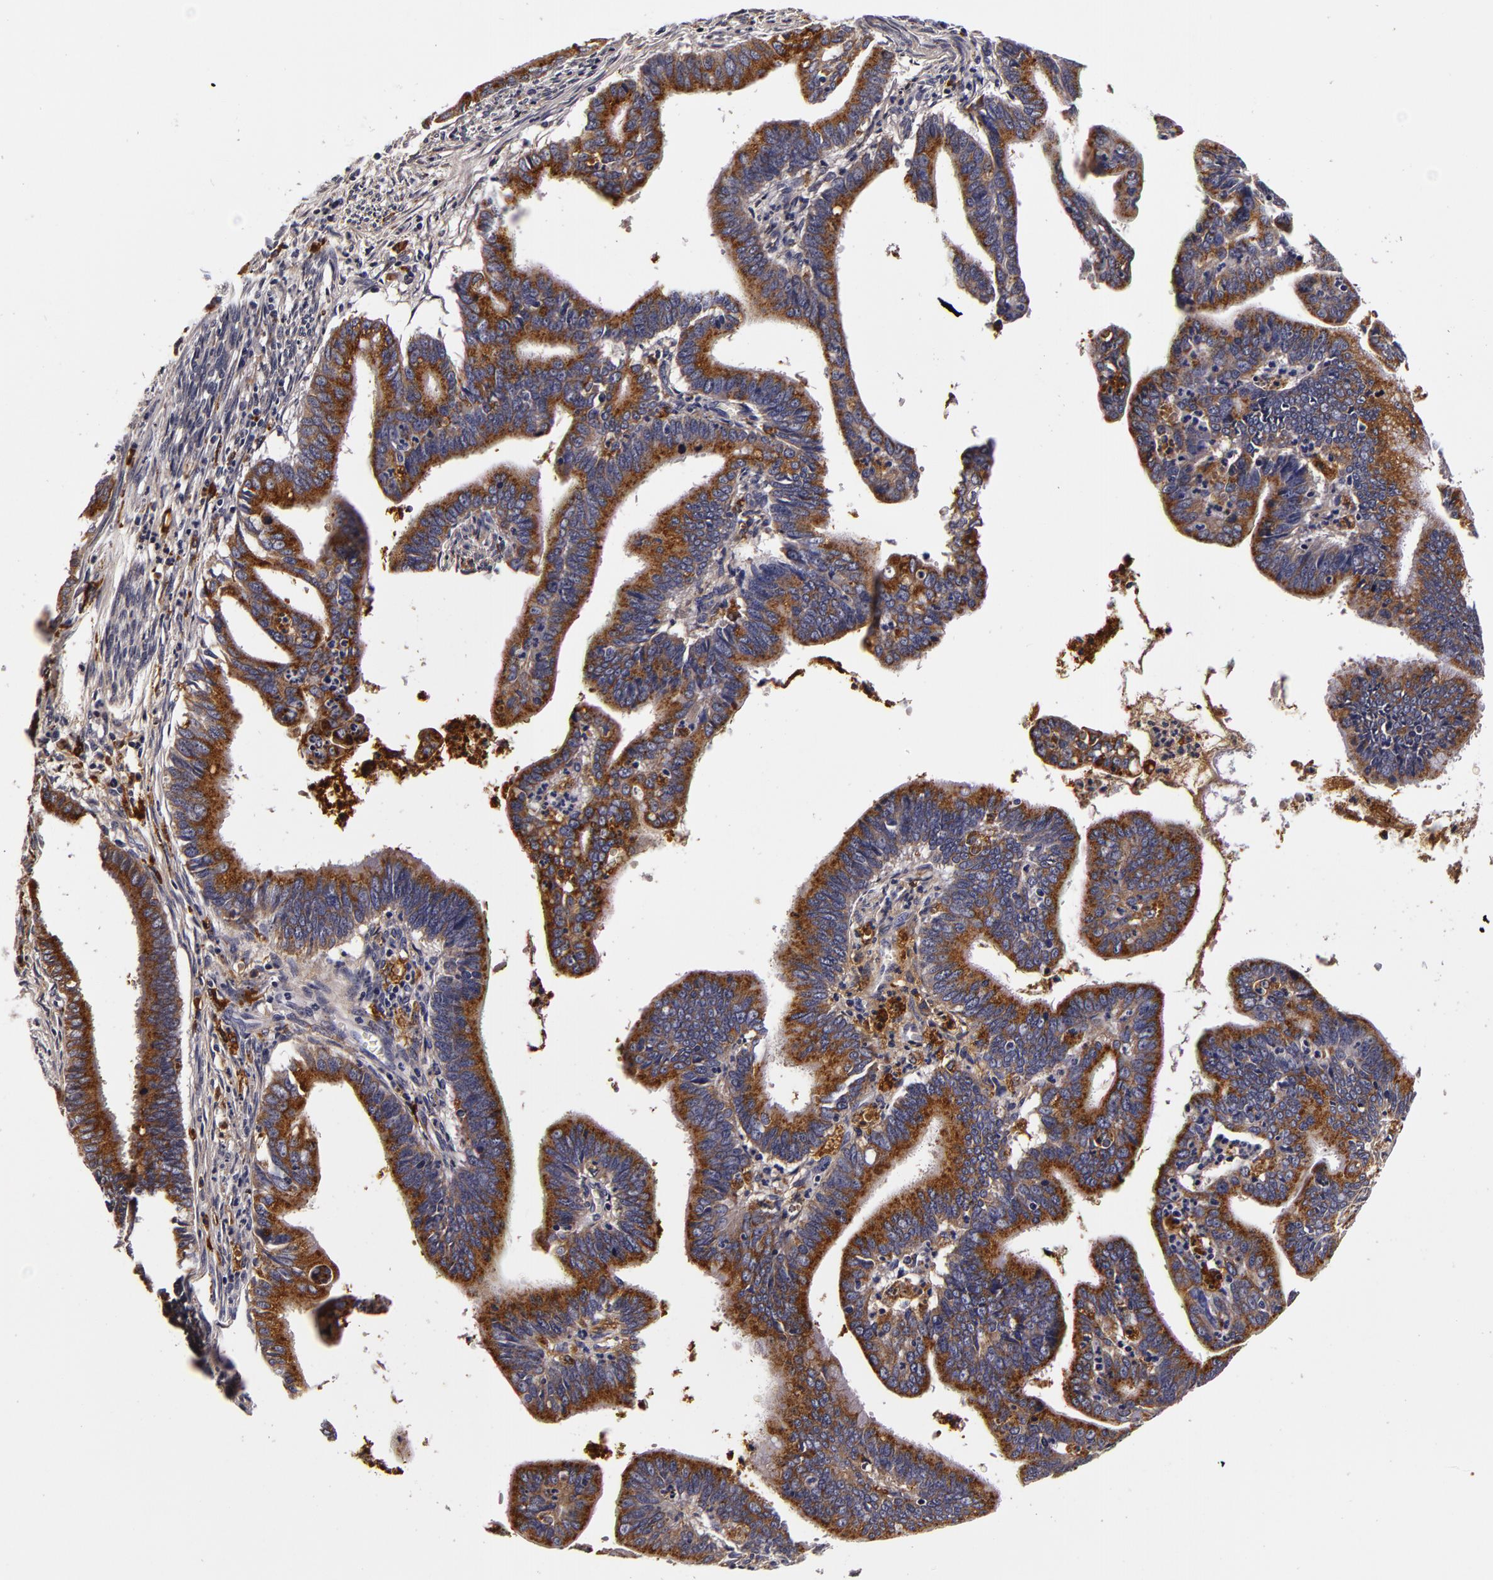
{"staining": {"intensity": "moderate", "quantity": ">75%", "location": "cytoplasmic/membranous"}, "tissue": "cervical cancer", "cell_type": "Tumor cells", "image_type": "cancer", "snomed": [{"axis": "morphology", "description": "Adenocarcinoma, NOS"}, {"axis": "topography", "description": "Cervix"}], "caption": "IHC of human cervical cancer (adenocarcinoma) exhibits medium levels of moderate cytoplasmic/membranous staining in about >75% of tumor cells.", "gene": "LGALS3BP", "patient": {"sex": "female", "age": 47}}